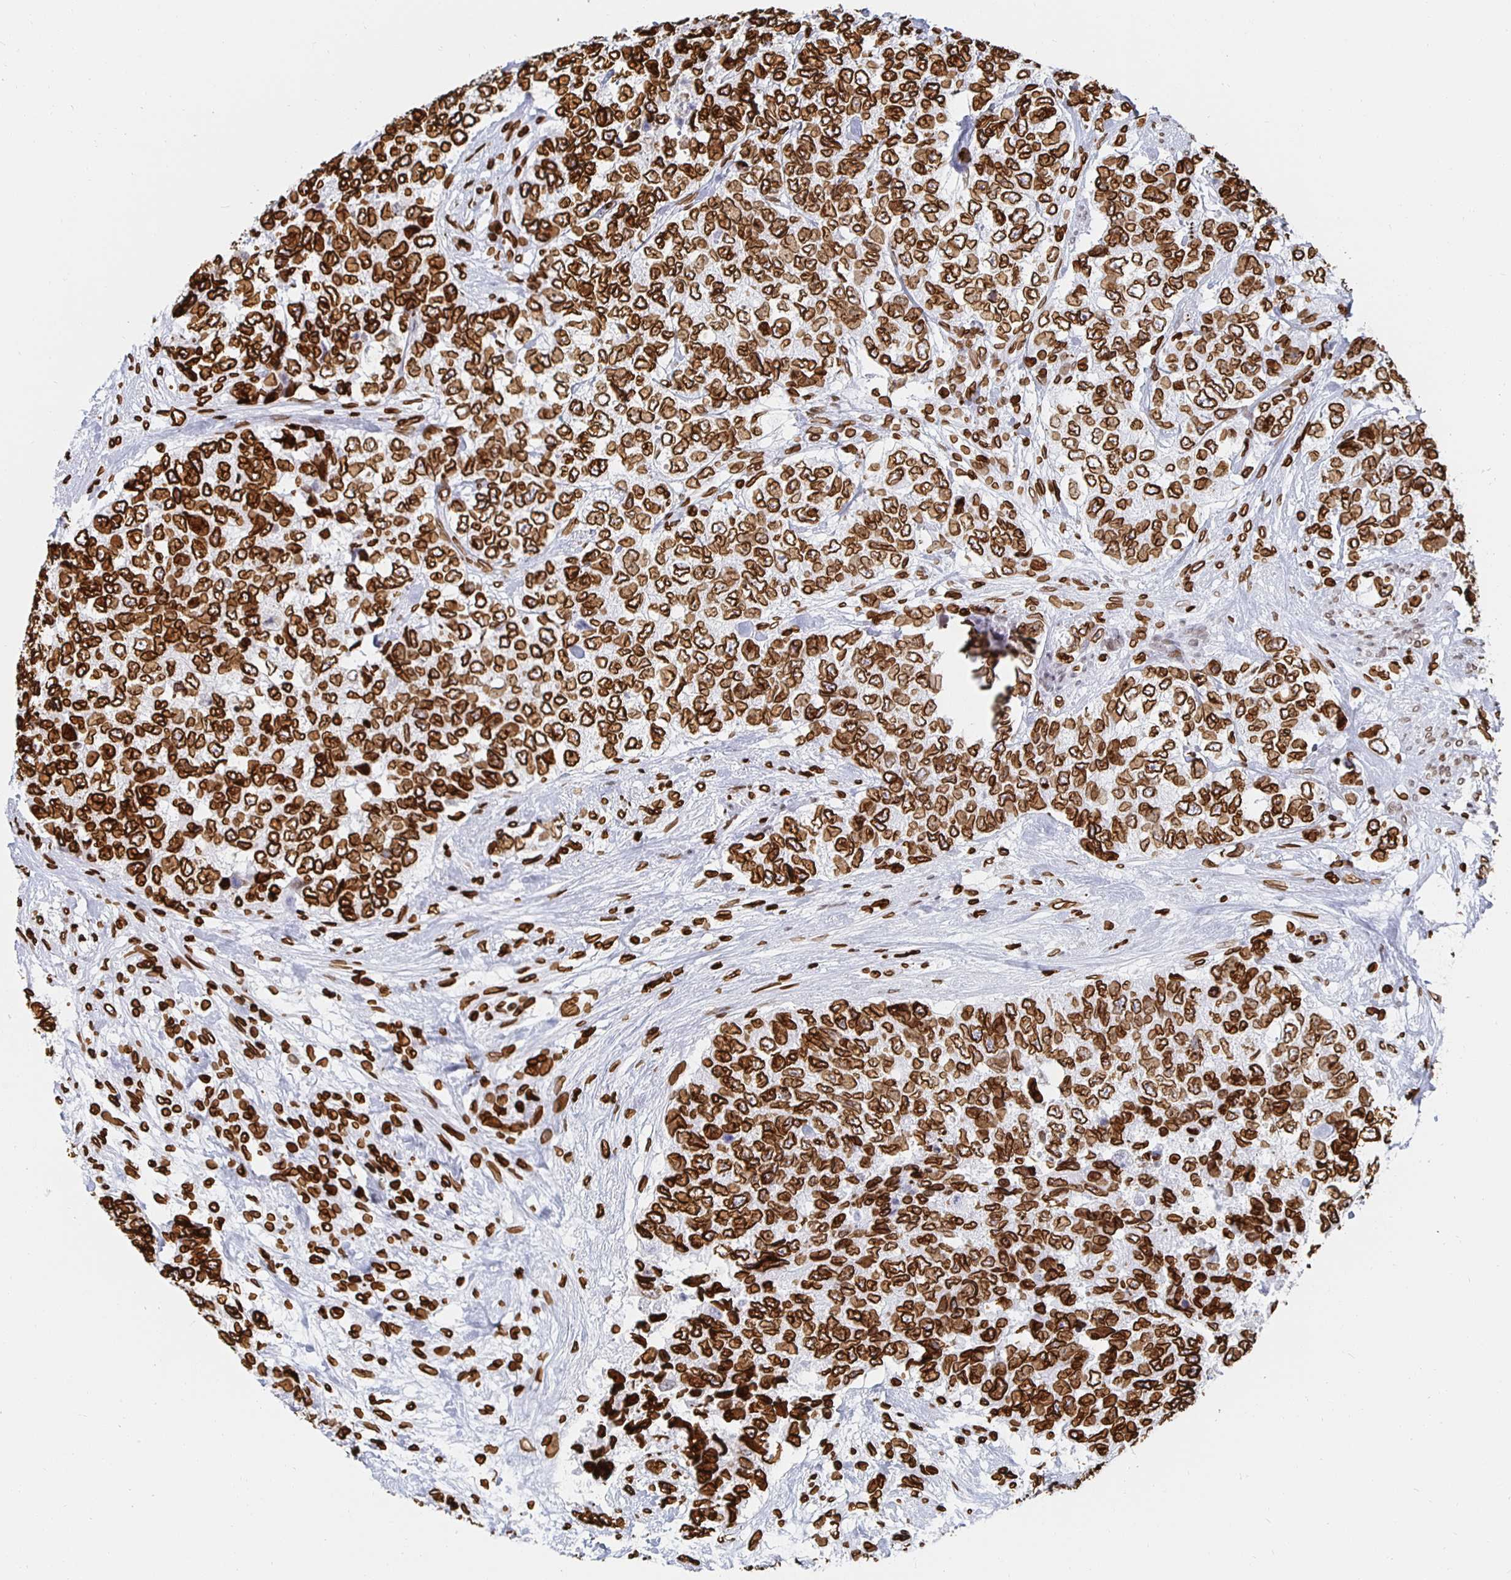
{"staining": {"intensity": "strong", "quantity": ">75%", "location": "cytoplasmic/membranous,nuclear"}, "tissue": "urothelial cancer", "cell_type": "Tumor cells", "image_type": "cancer", "snomed": [{"axis": "morphology", "description": "Urothelial carcinoma, High grade"}, {"axis": "topography", "description": "Urinary bladder"}], "caption": "Immunohistochemistry (IHC) of urothelial carcinoma (high-grade) shows high levels of strong cytoplasmic/membranous and nuclear expression in about >75% of tumor cells.", "gene": "LMNB1", "patient": {"sex": "female", "age": 78}}